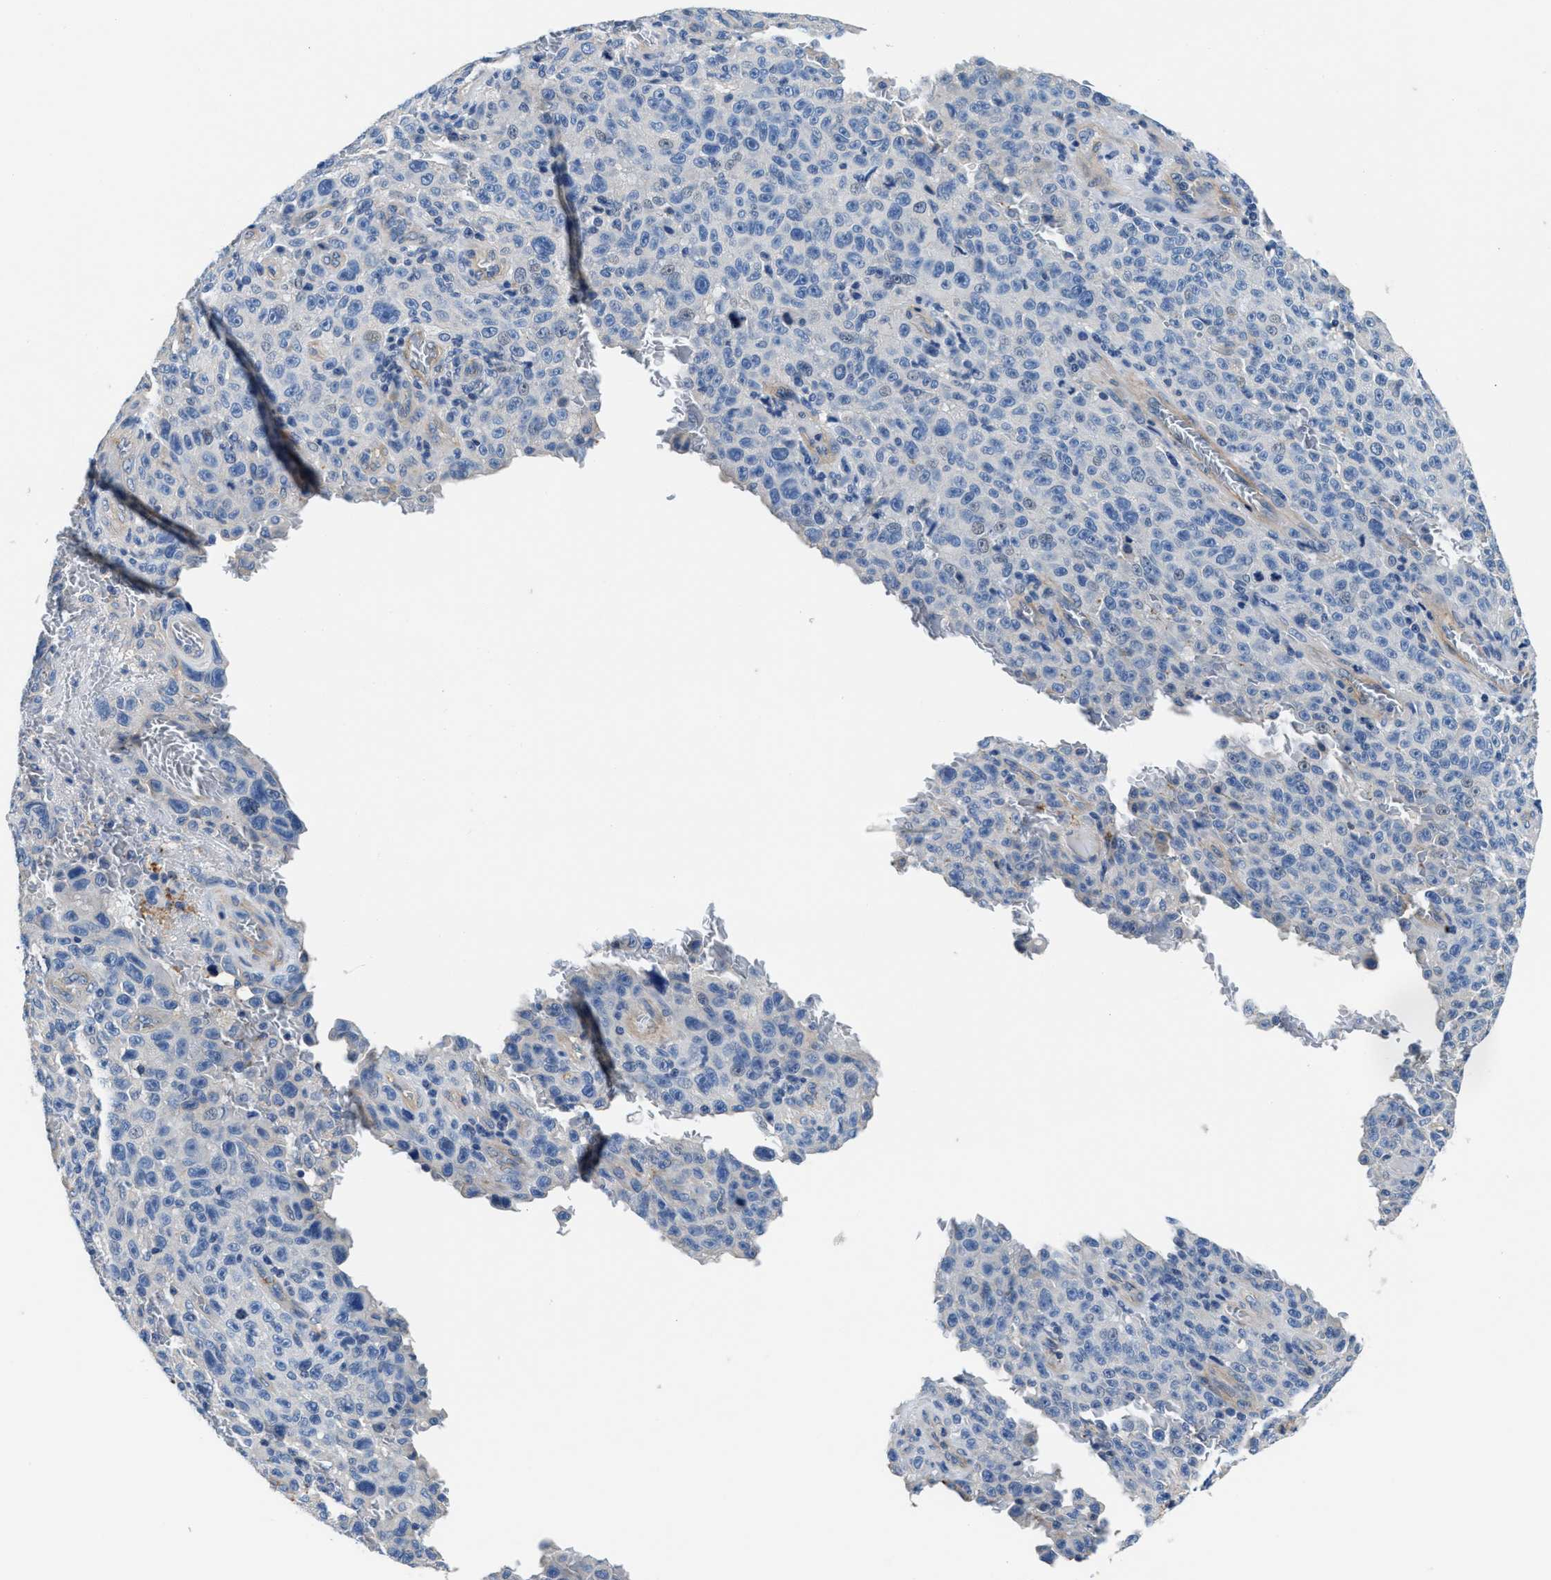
{"staining": {"intensity": "negative", "quantity": "none", "location": "none"}, "tissue": "melanoma", "cell_type": "Tumor cells", "image_type": "cancer", "snomed": [{"axis": "morphology", "description": "Malignant melanoma, NOS"}, {"axis": "topography", "description": "Skin"}], "caption": "This is an immunohistochemistry micrograph of melanoma. There is no expression in tumor cells.", "gene": "PARG", "patient": {"sex": "female", "age": 82}}